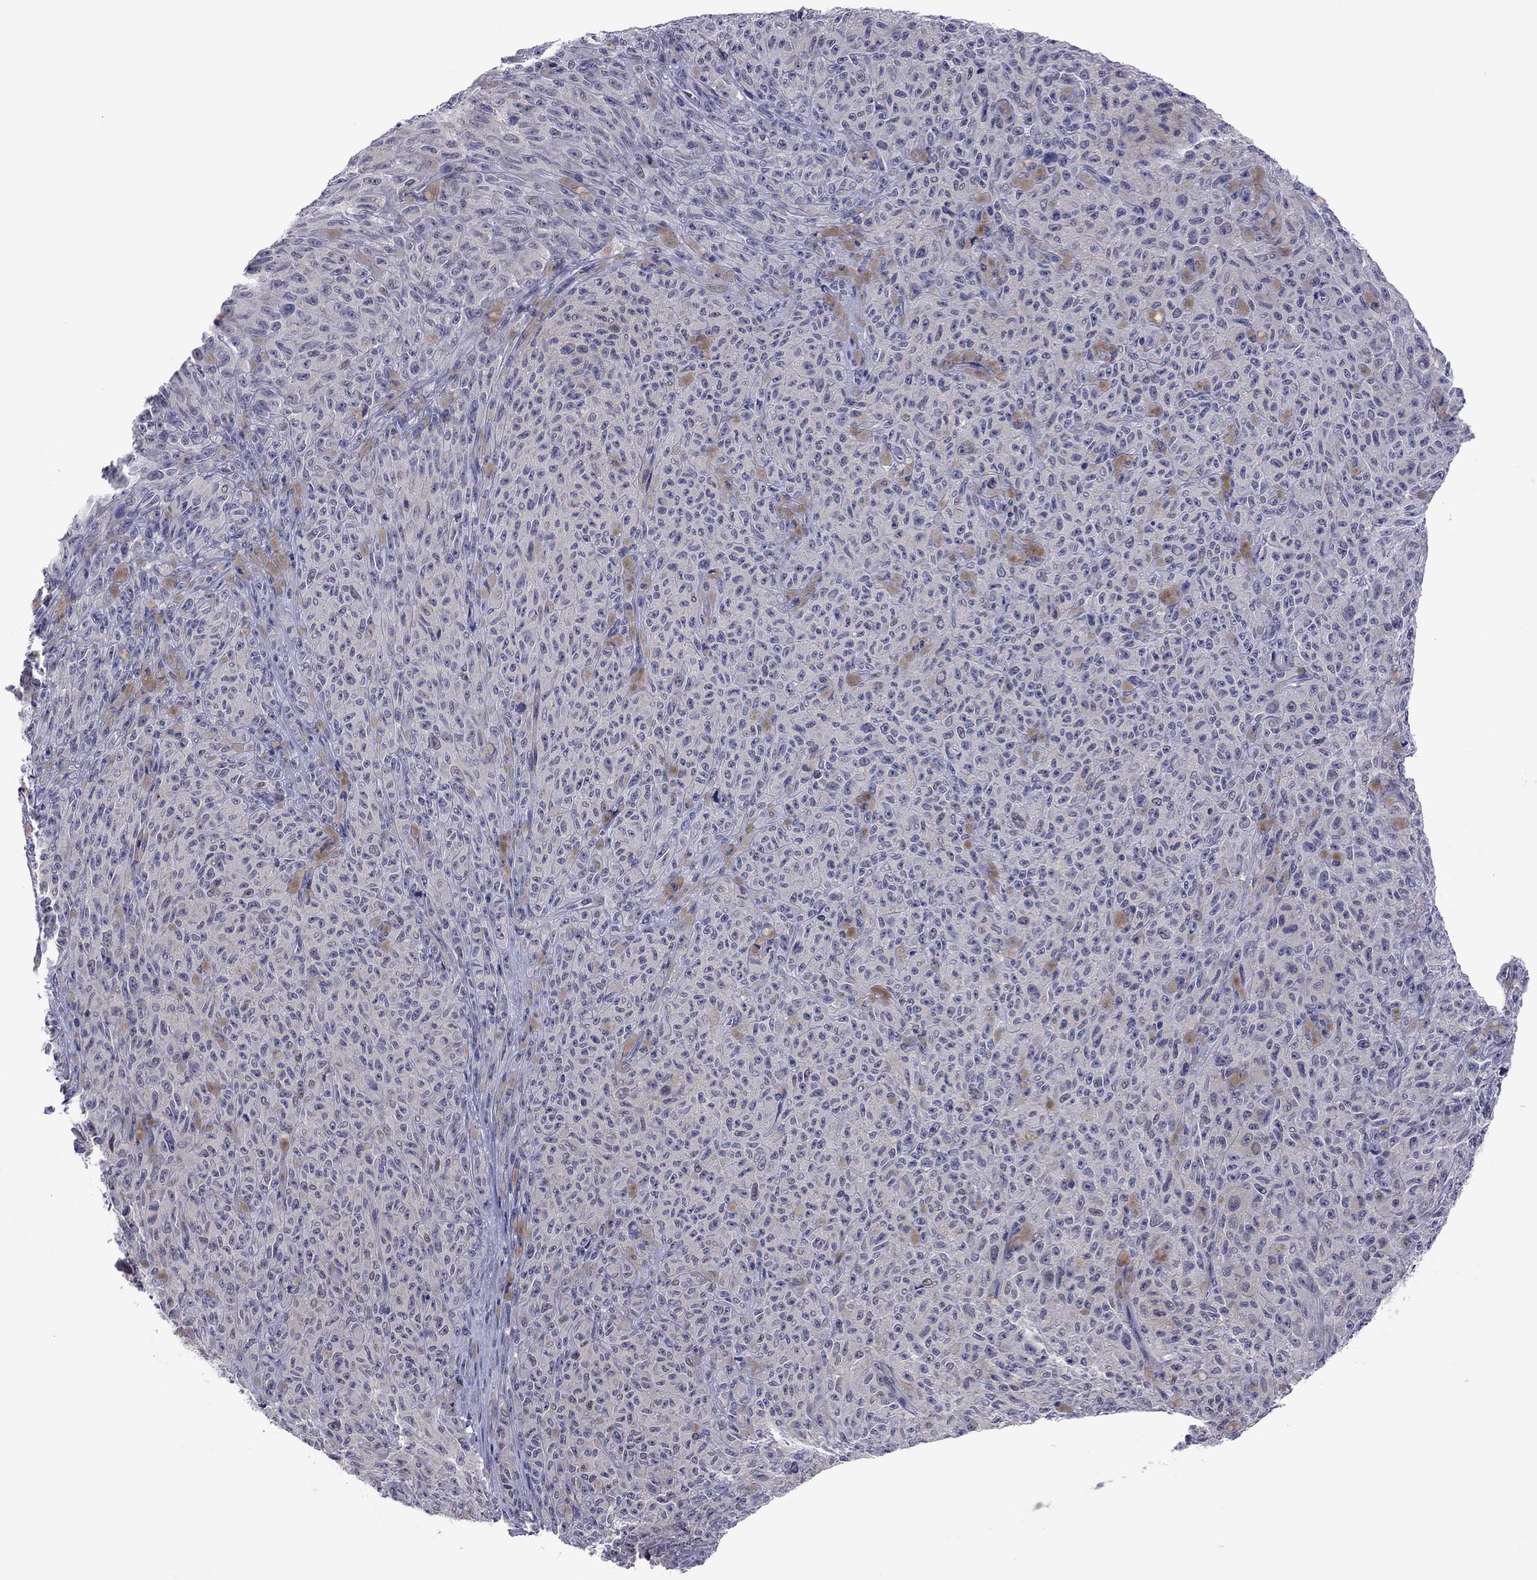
{"staining": {"intensity": "negative", "quantity": "none", "location": "none"}, "tissue": "melanoma", "cell_type": "Tumor cells", "image_type": "cancer", "snomed": [{"axis": "morphology", "description": "Malignant melanoma, NOS"}, {"axis": "topography", "description": "Skin"}], "caption": "A high-resolution image shows IHC staining of melanoma, which shows no significant positivity in tumor cells. (Stains: DAB (3,3'-diaminobenzidine) IHC with hematoxylin counter stain, Microscopy: brightfield microscopy at high magnification).", "gene": "POU5F2", "patient": {"sex": "female", "age": 82}}